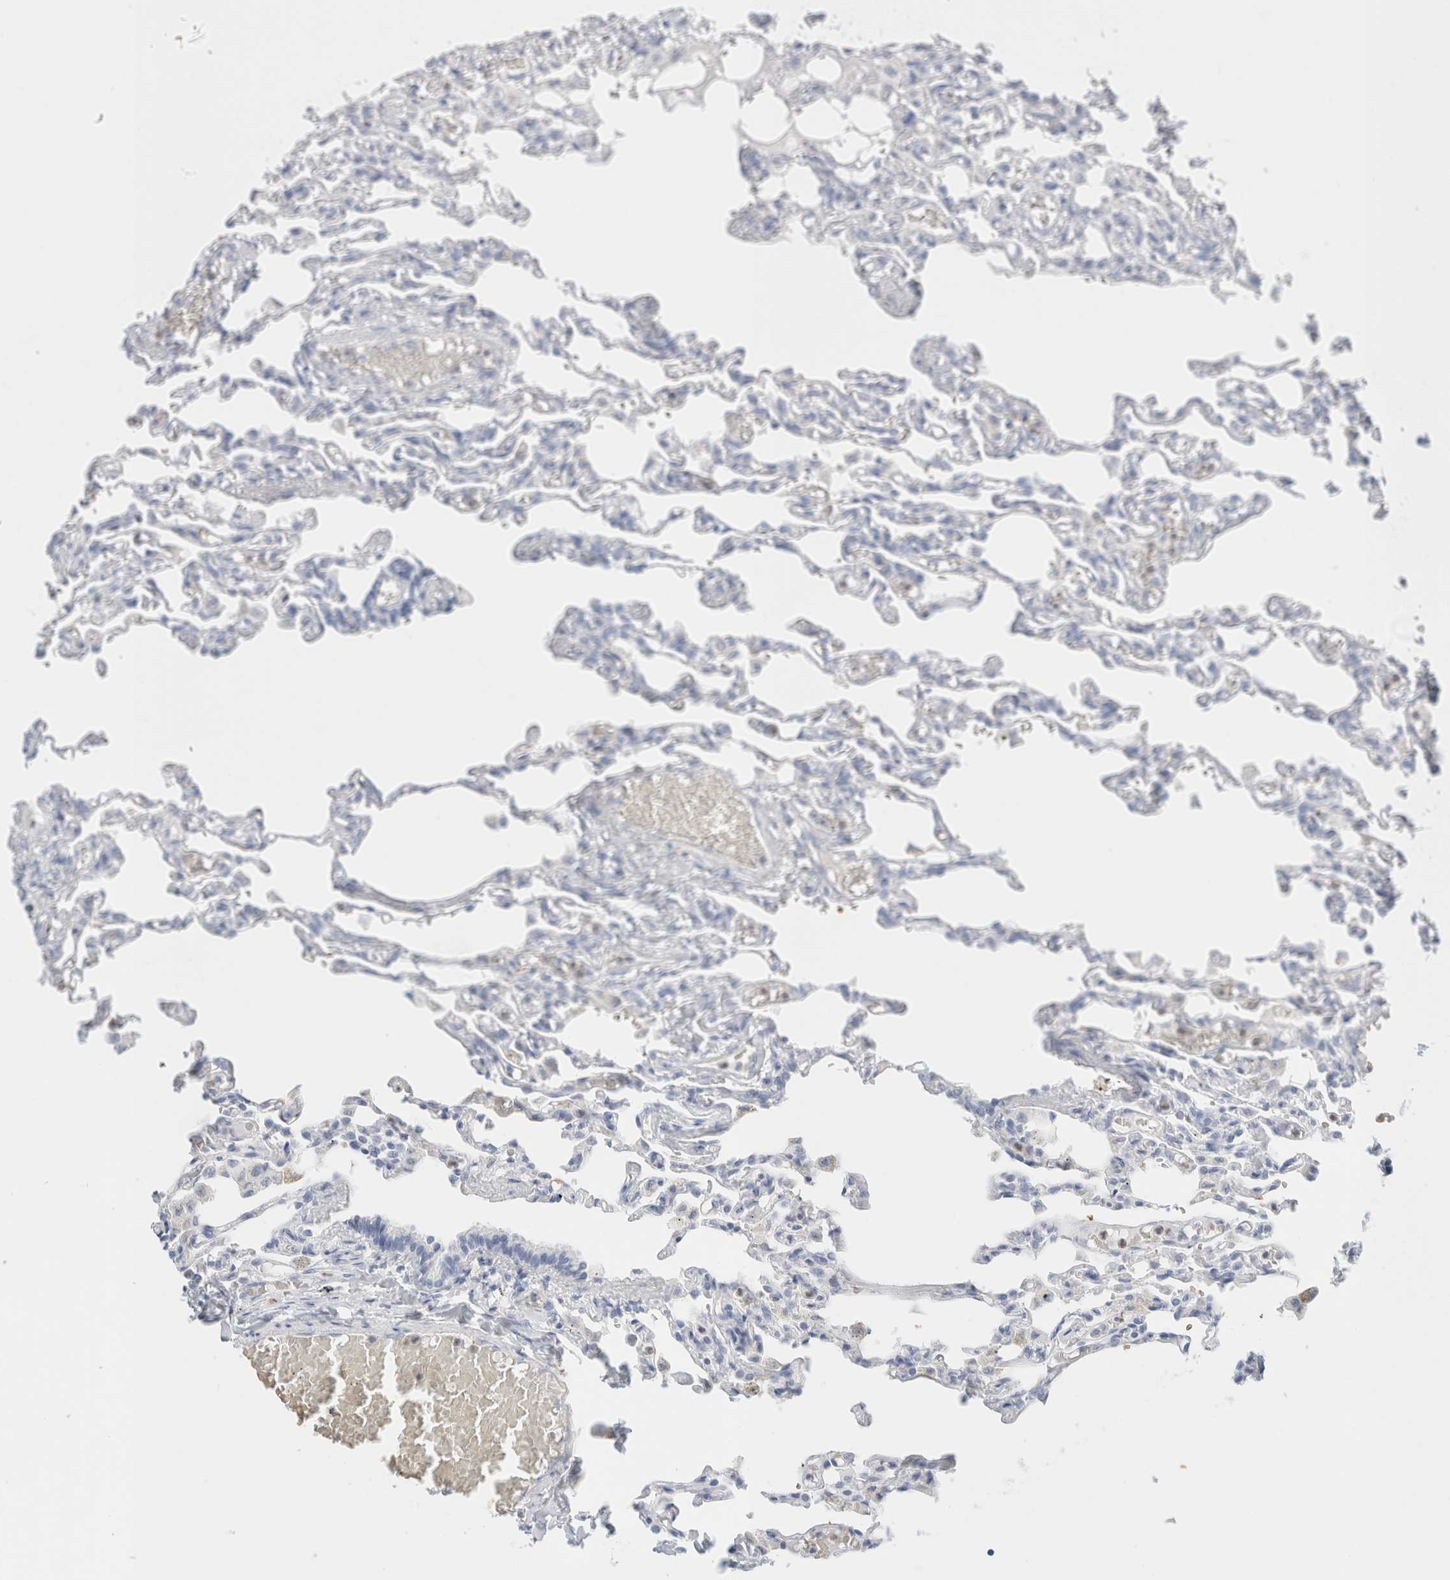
{"staining": {"intensity": "negative", "quantity": "none", "location": "none"}, "tissue": "lung", "cell_type": "Alveolar cells", "image_type": "normal", "snomed": [{"axis": "morphology", "description": "Normal tissue, NOS"}, {"axis": "topography", "description": "Lung"}], "caption": "The image demonstrates no significant positivity in alveolar cells of lung. The staining was performed using DAB (3,3'-diaminobenzidine) to visualize the protein expression in brown, while the nuclei were stained in blue with hematoxylin (Magnification: 20x).", "gene": "ARG1", "patient": {"sex": "male", "age": 21}}